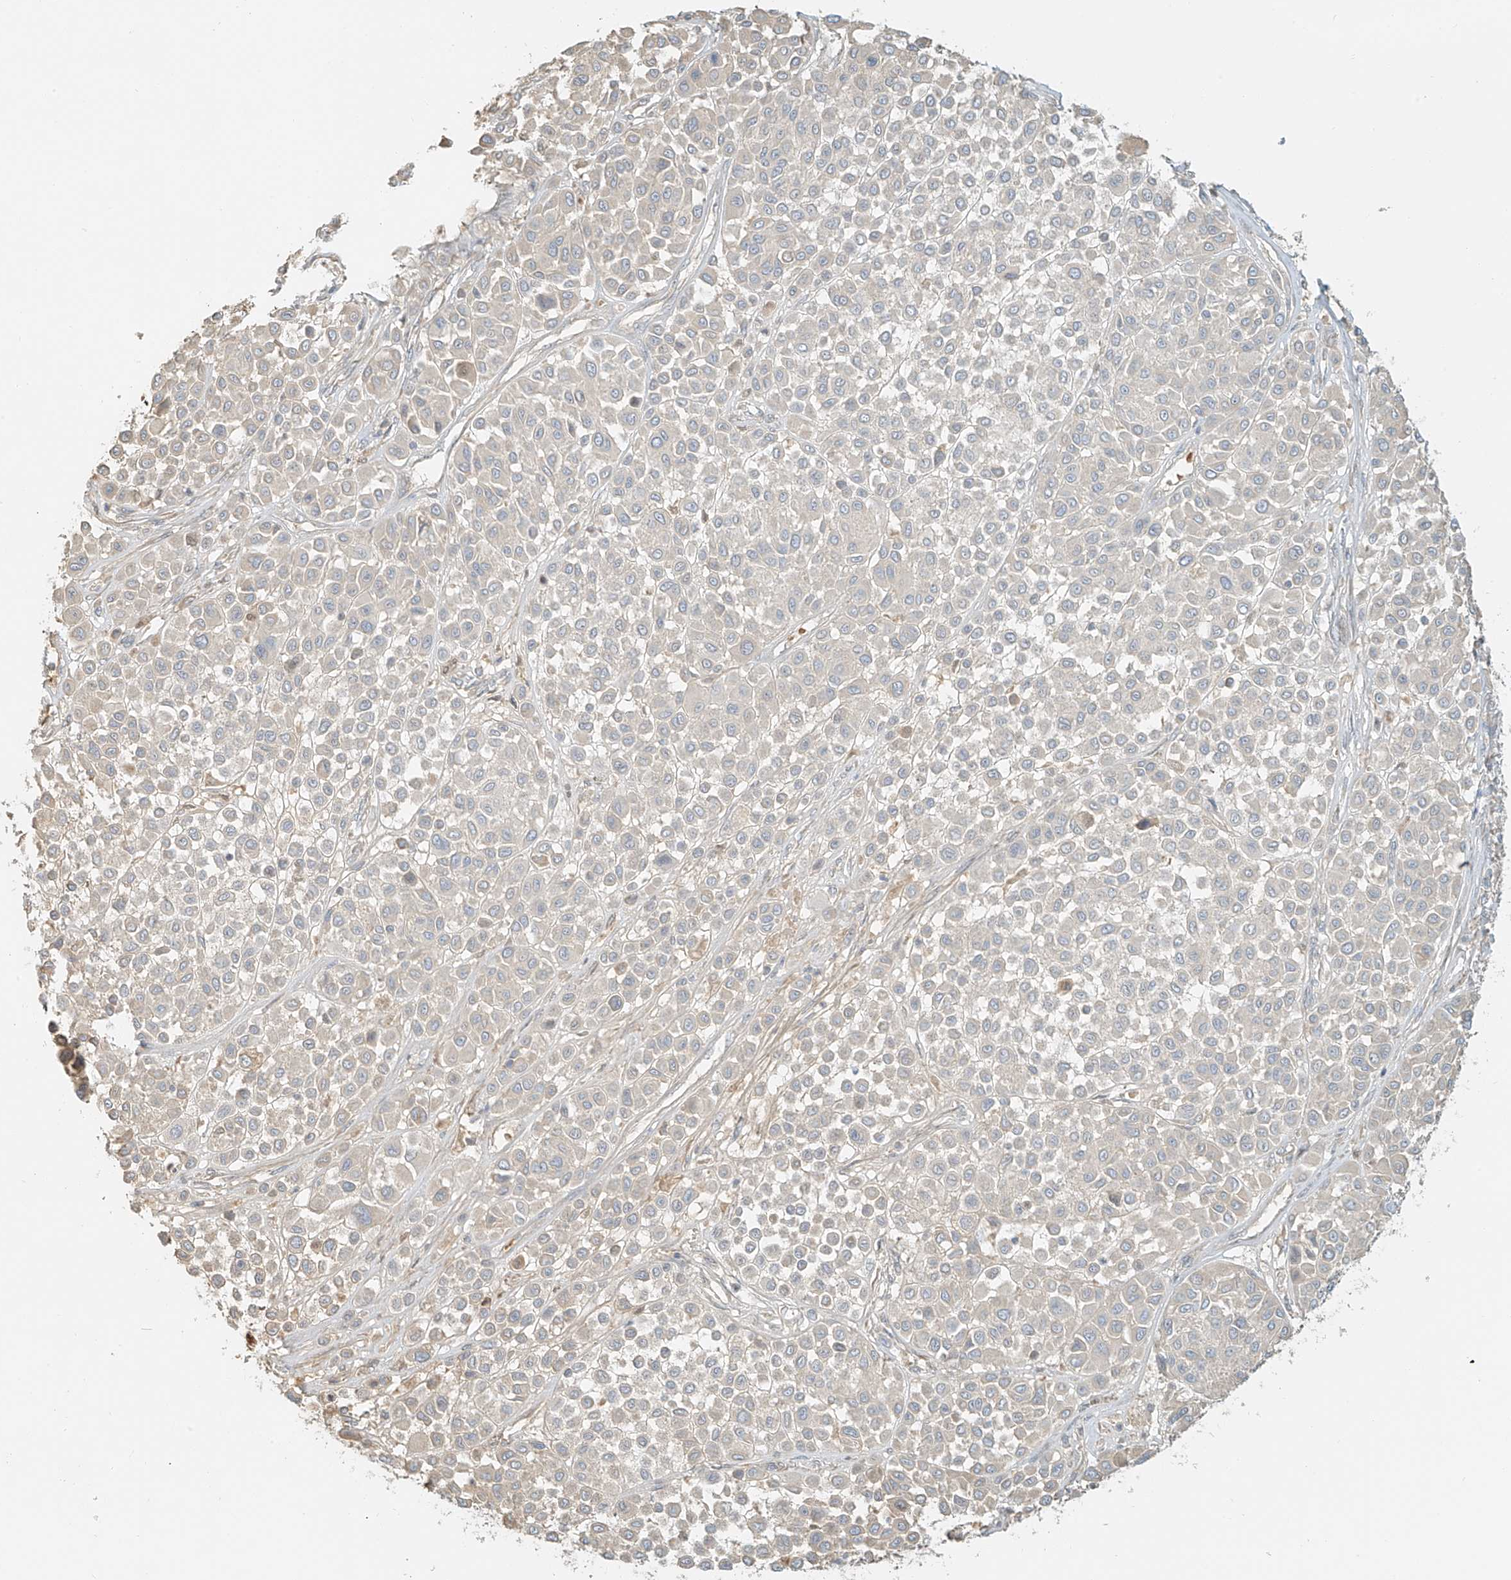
{"staining": {"intensity": "negative", "quantity": "none", "location": "none"}, "tissue": "melanoma", "cell_type": "Tumor cells", "image_type": "cancer", "snomed": [{"axis": "morphology", "description": "Malignant melanoma, Metastatic site"}, {"axis": "topography", "description": "Soft tissue"}], "caption": "Tumor cells show no significant protein staining in melanoma.", "gene": "UPK1B", "patient": {"sex": "male", "age": 41}}